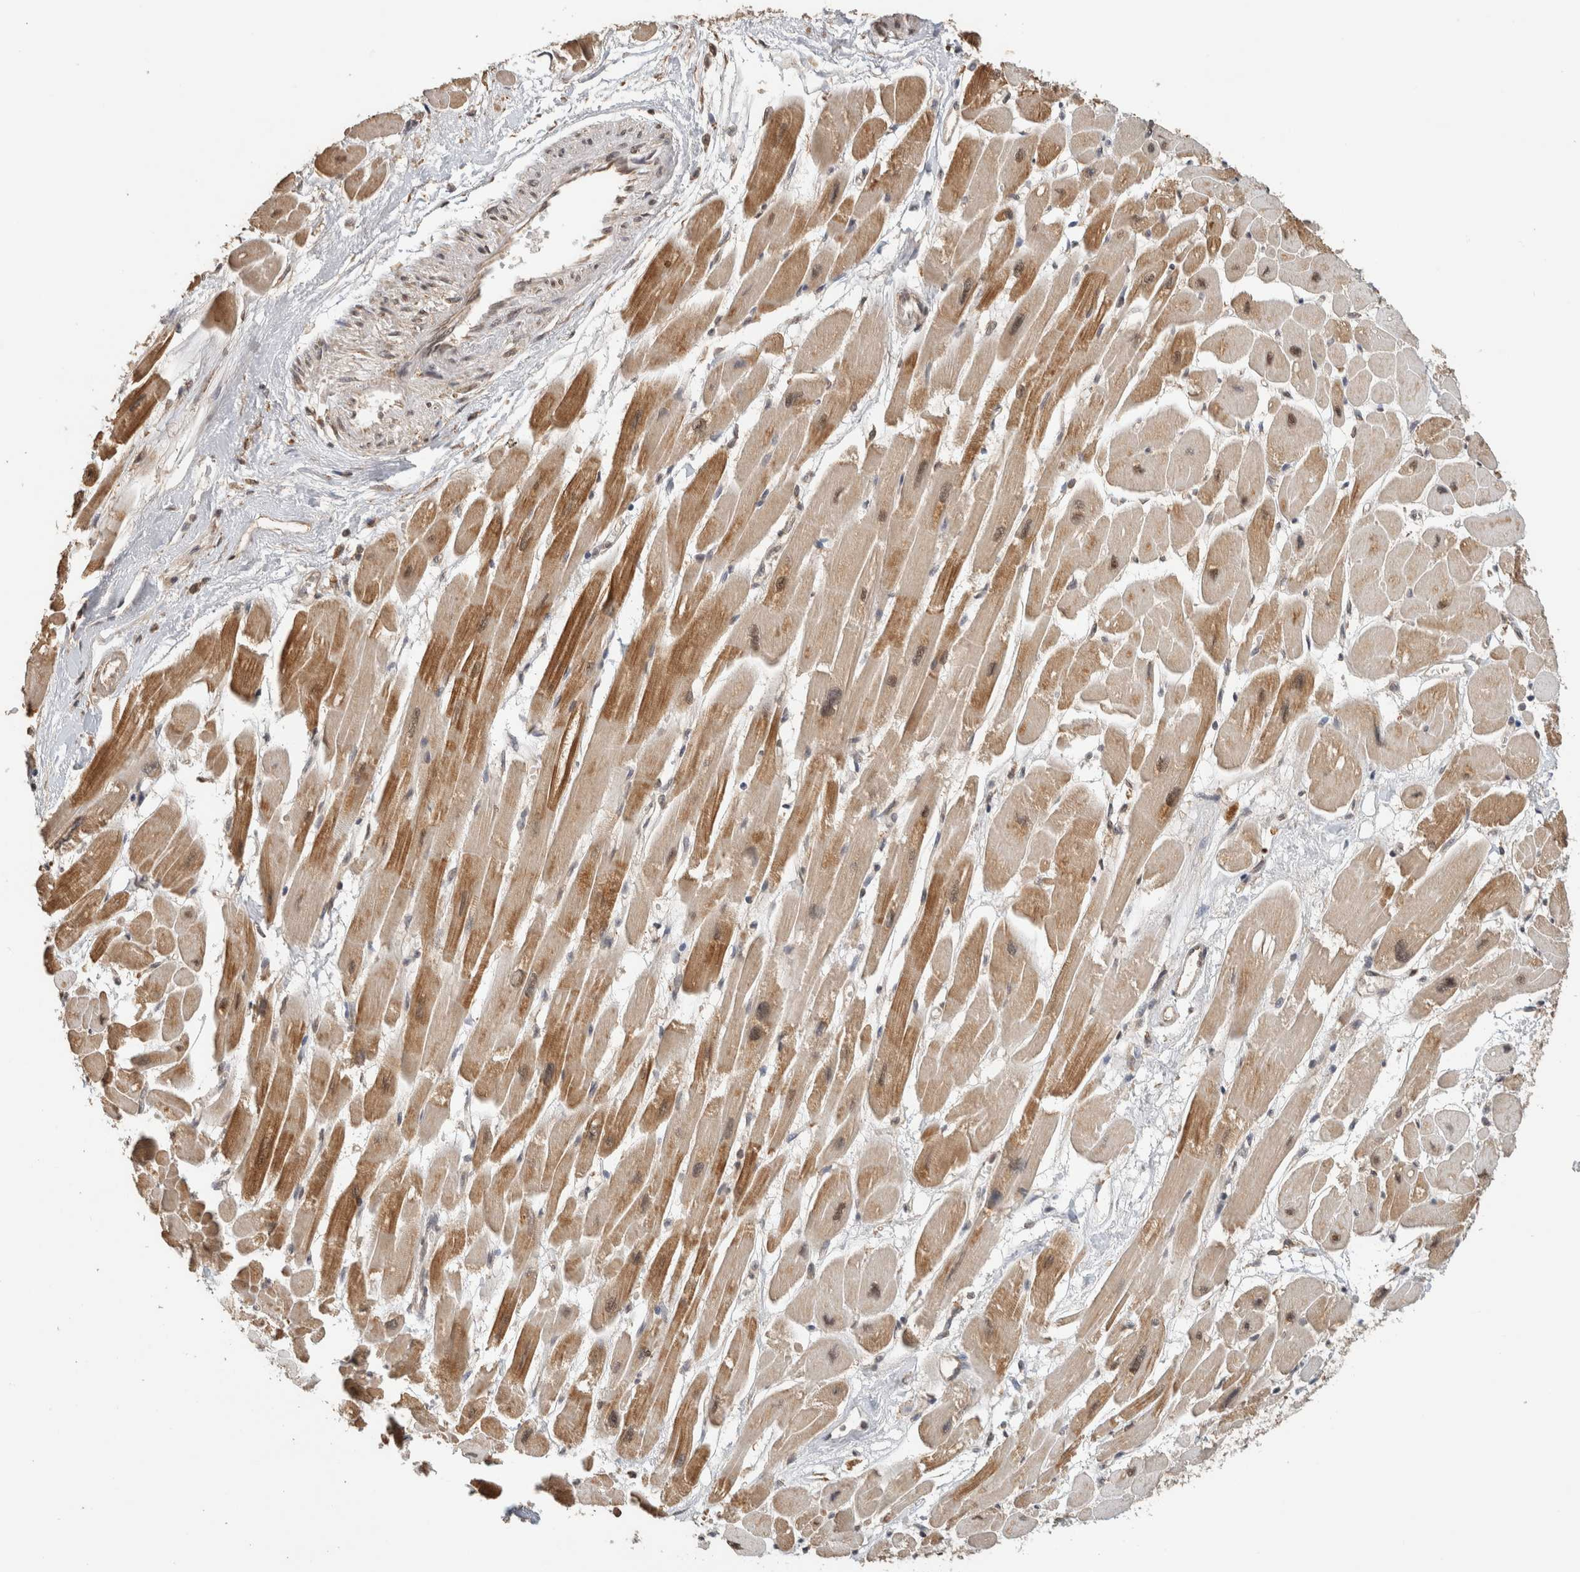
{"staining": {"intensity": "moderate", "quantity": ">75%", "location": "cytoplasmic/membranous,nuclear"}, "tissue": "heart muscle", "cell_type": "Cardiomyocytes", "image_type": "normal", "snomed": [{"axis": "morphology", "description": "Normal tissue, NOS"}, {"axis": "topography", "description": "Heart"}], "caption": "A histopathology image showing moderate cytoplasmic/membranous,nuclear positivity in about >75% of cardiomyocytes in benign heart muscle, as visualized by brown immunohistochemical staining.", "gene": "C1orf21", "patient": {"sex": "female", "age": 54}}